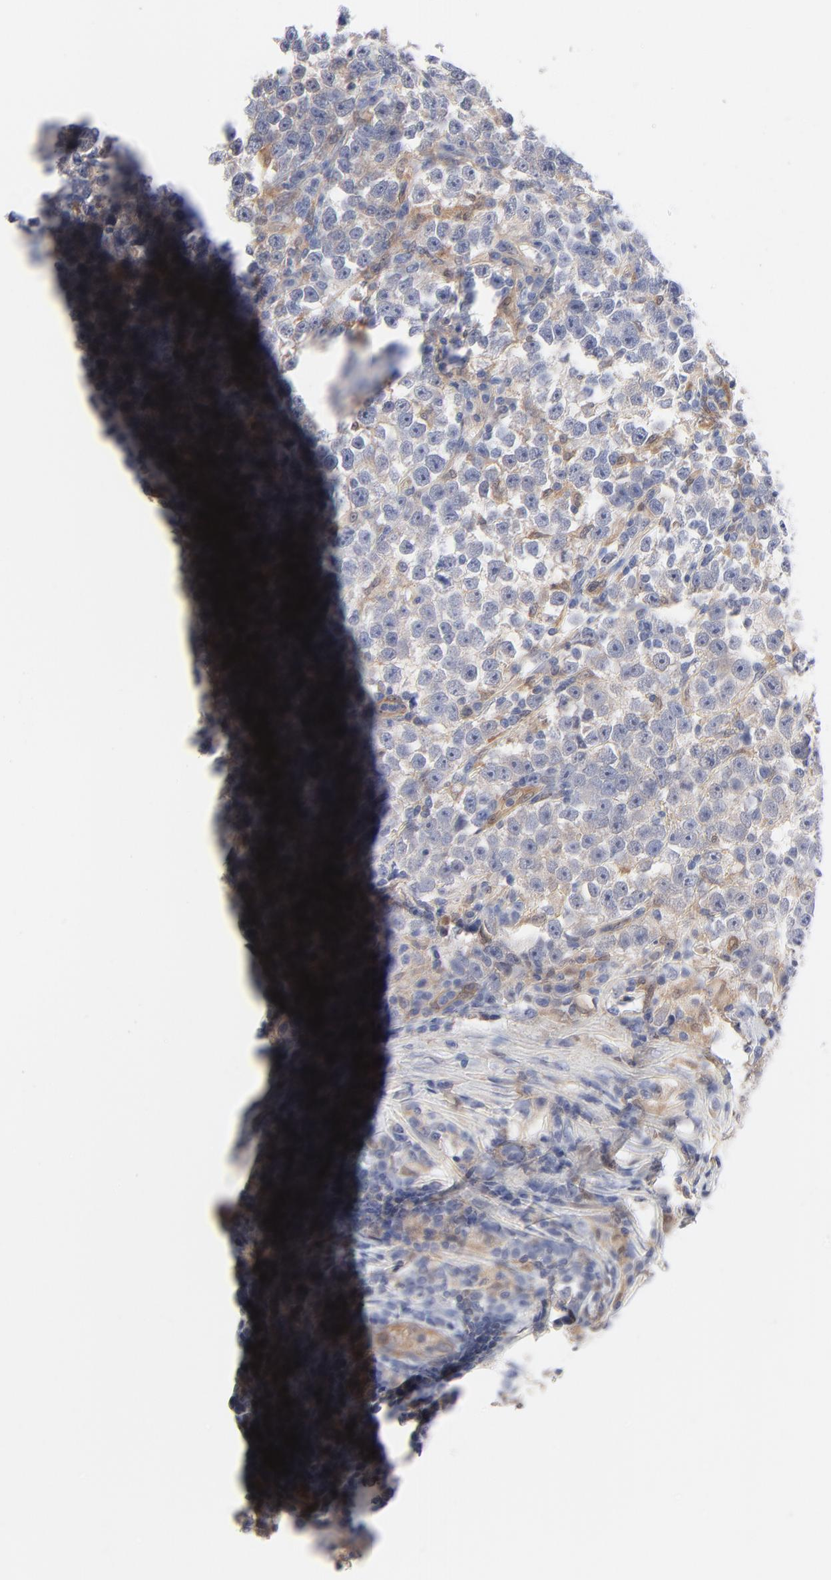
{"staining": {"intensity": "negative", "quantity": "none", "location": "none"}, "tissue": "testis cancer", "cell_type": "Tumor cells", "image_type": "cancer", "snomed": [{"axis": "morphology", "description": "Seminoma, NOS"}, {"axis": "topography", "description": "Testis"}], "caption": "Tumor cells show no significant staining in testis seminoma.", "gene": "ARRB1", "patient": {"sex": "male", "age": 43}}